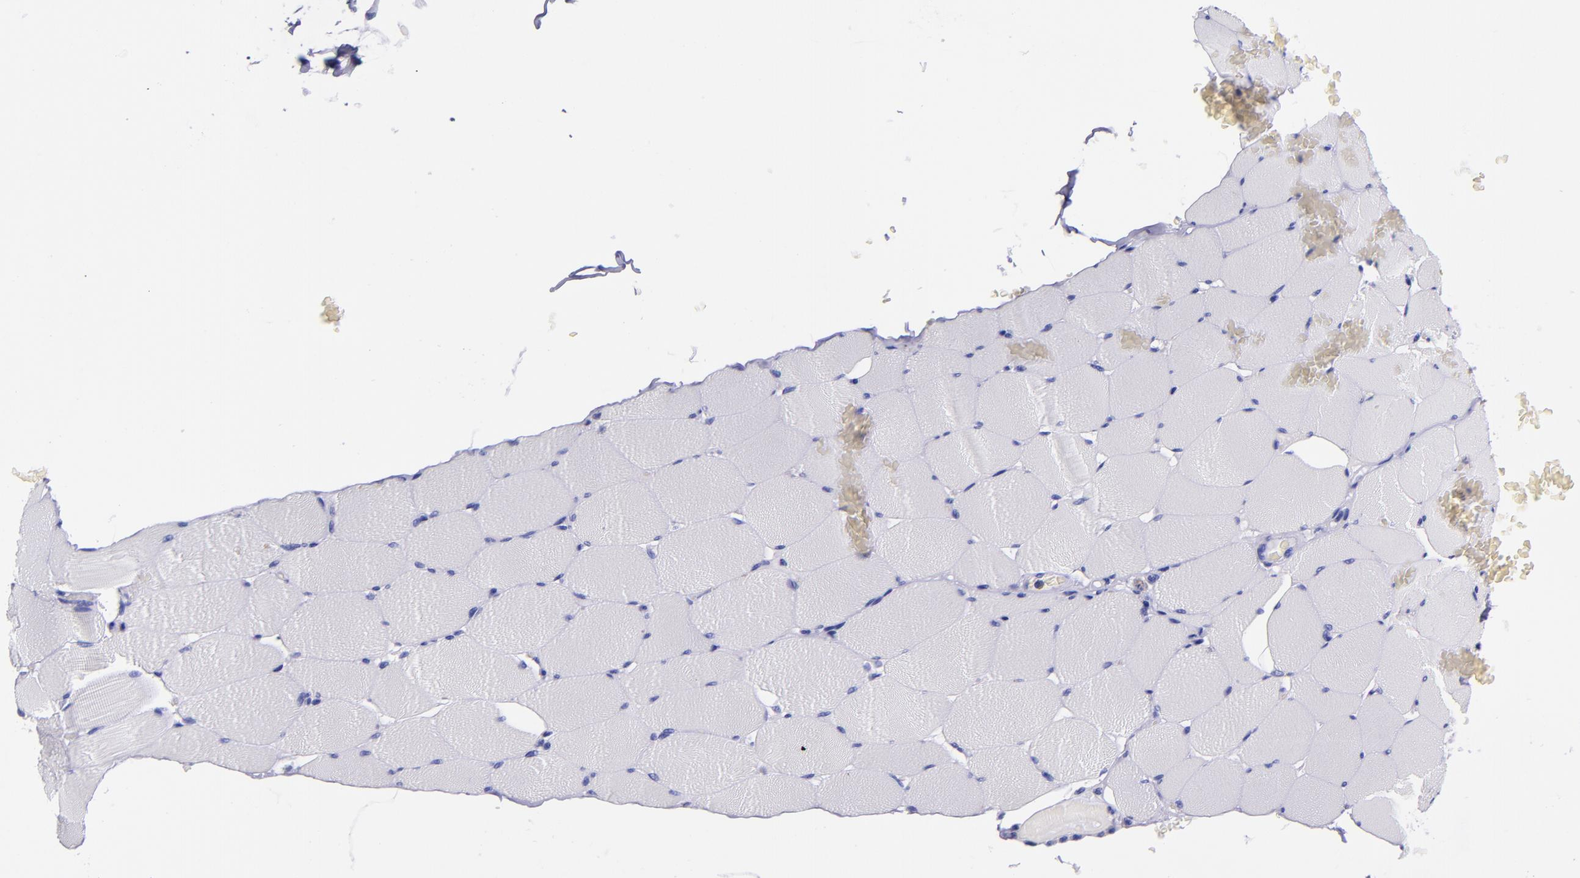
{"staining": {"intensity": "negative", "quantity": "none", "location": "none"}, "tissue": "skeletal muscle", "cell_type": "Myocytes", "image_type": "normal", "snomed": [{"axis": "morphology", "description": "Normal tissue, NOS"}, {"axis": "topography", "description": "Skeletal muscle"}], "caption": "Histopathology image shows no protein positivity in myocytes of unremarkable skeletal muscle. (Stains: DAB IHC with hematoxylin counter stain, Microscopy: brightfield microscopy at high magnification).", "gene": "SLPI", "patient": {"sex": "male", "age": 62}}